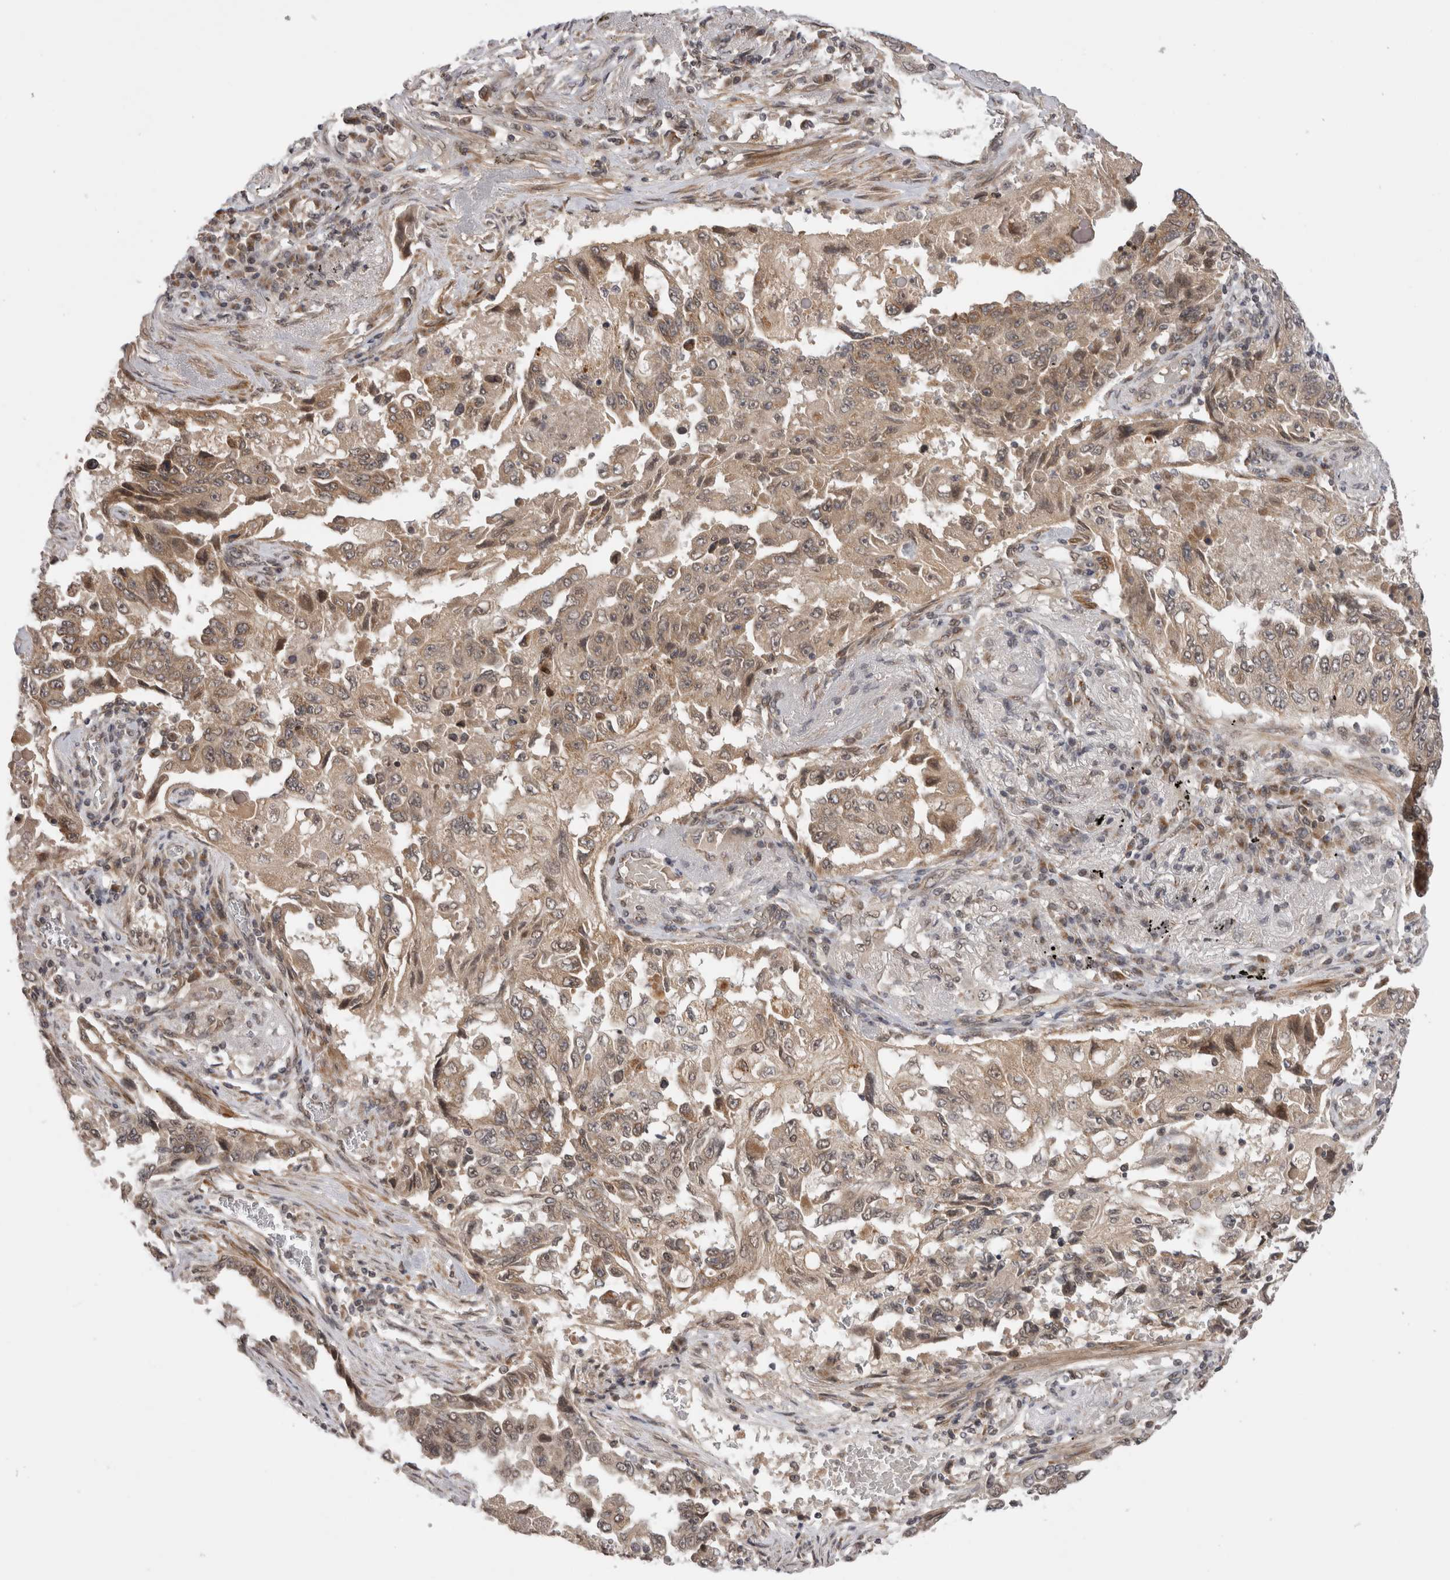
{"staining": {"intensity": "weak", "quantity": ">75%", "location": "cytoplasmic/membranous"}, "tissue": "lung cancer", "cell_type": "Tumor cells", "image_type": "cancer", "snomed": [{"axis": "morphology", "description": "Adenocarcinoma, NOS"}, {"axis": "topography", "description": "Lung"}], "caption": "There is low levels of weak cytoplasmic/membranous positivity in tumor cells of lung adenocarcinoma, as demonstrated by immunohistochemical staining (brown color).", "gene": "TMEM65", "patient": {"sex": "female", "age": 51}}